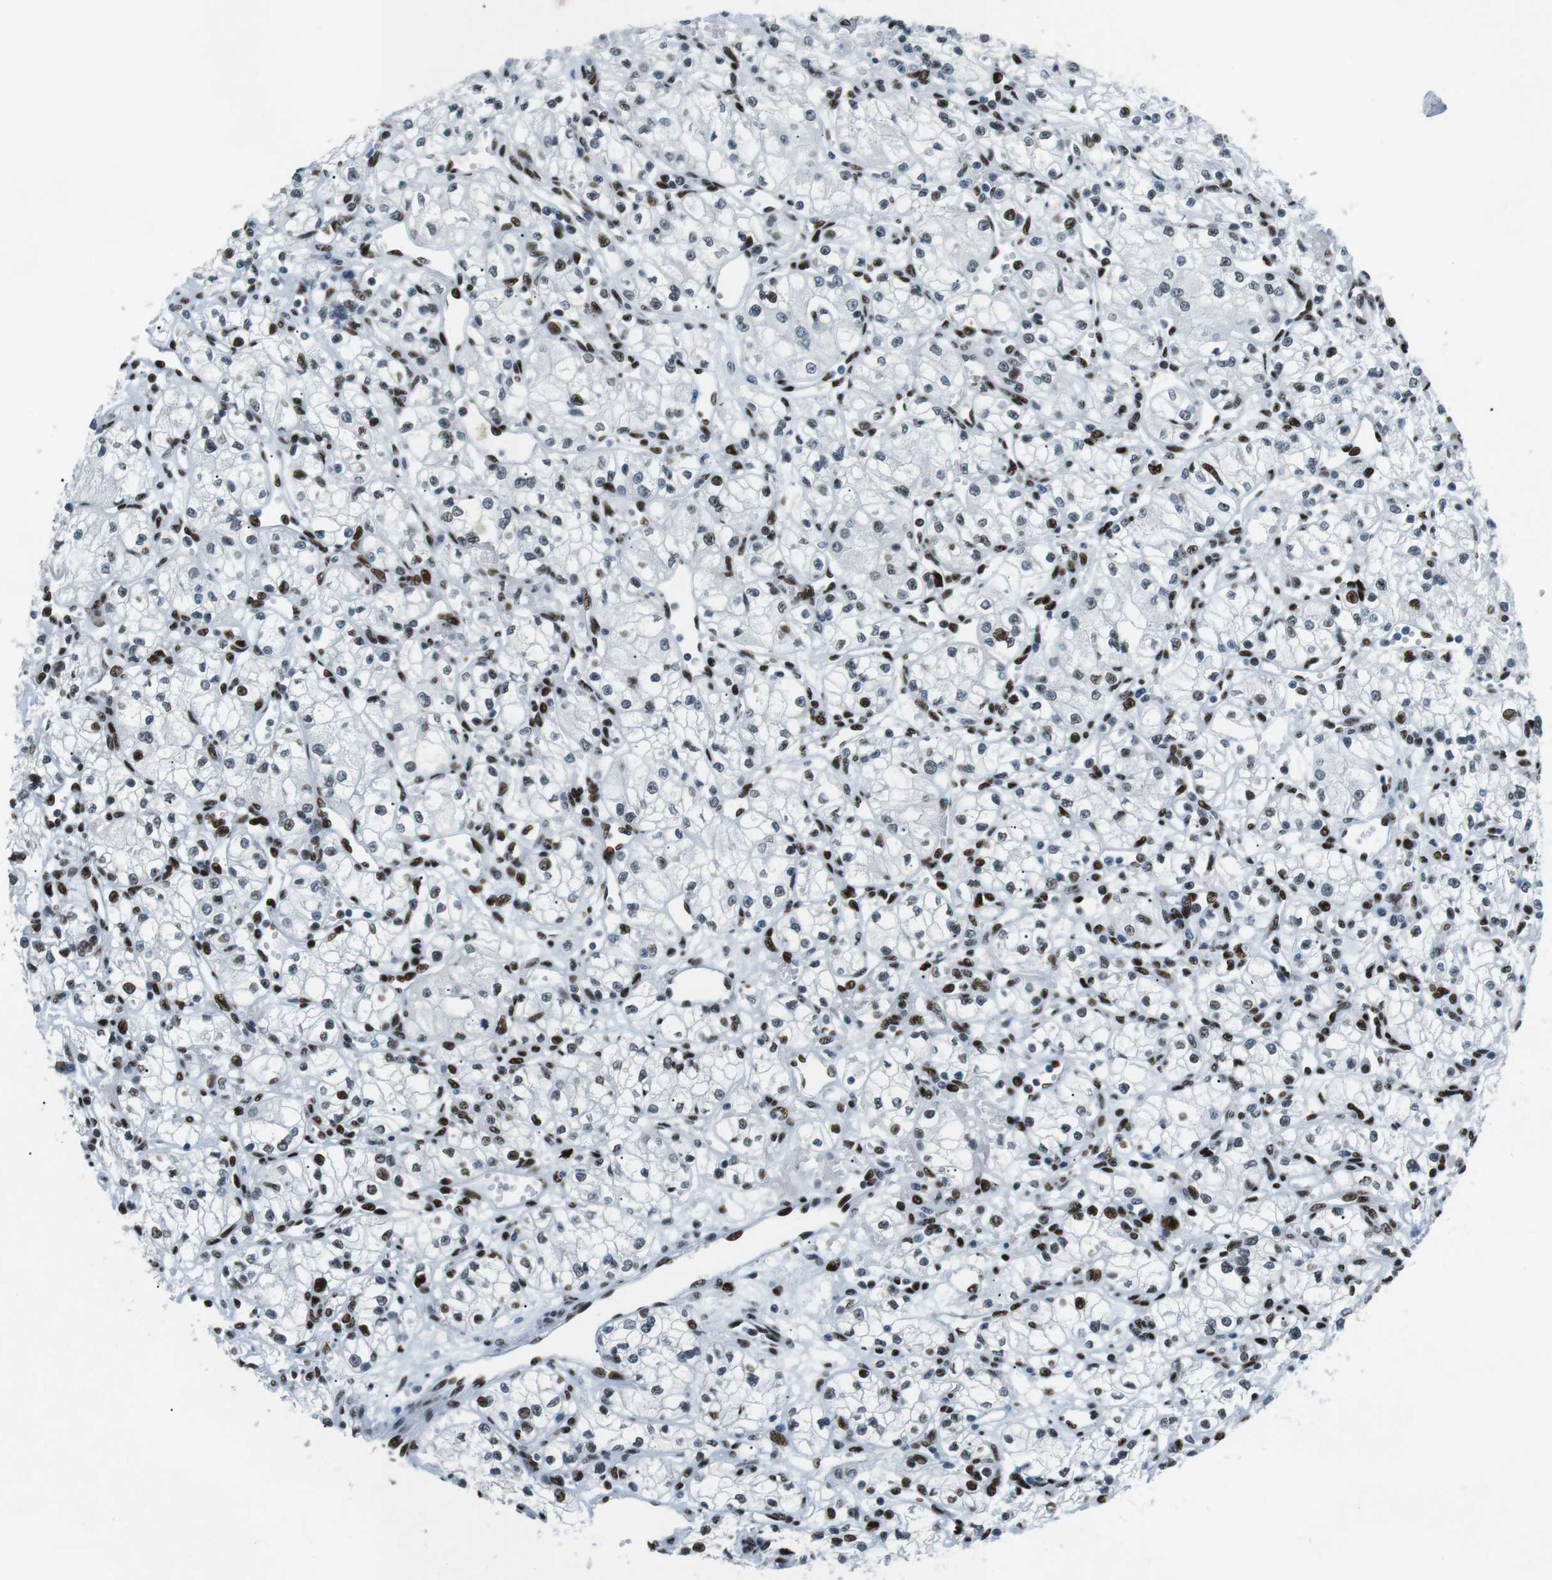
{"staining": {"intensity": "moderate", "quantity": "25%-75%", "location": "nuclear"}, "tissue": "renal cancer", "cell_type": "Tumor cells", "image_type": "cancer", "snomed": [{"axis": "morphology", "description": "Normal tissue, NOS"}, {"axis": "morphology", "description": "Adenocarcinoma, NOS"}, {"axis": "topography", "description": "Kidney"}], "caption": "Moderate nuclear expression for a protein is present in about 25%-75% of tumor cells of renal cancer (adenocarcinoma) using immunohistochemistry.", "gene": "PML", "patient": {"sex": "male", "age": 59}}